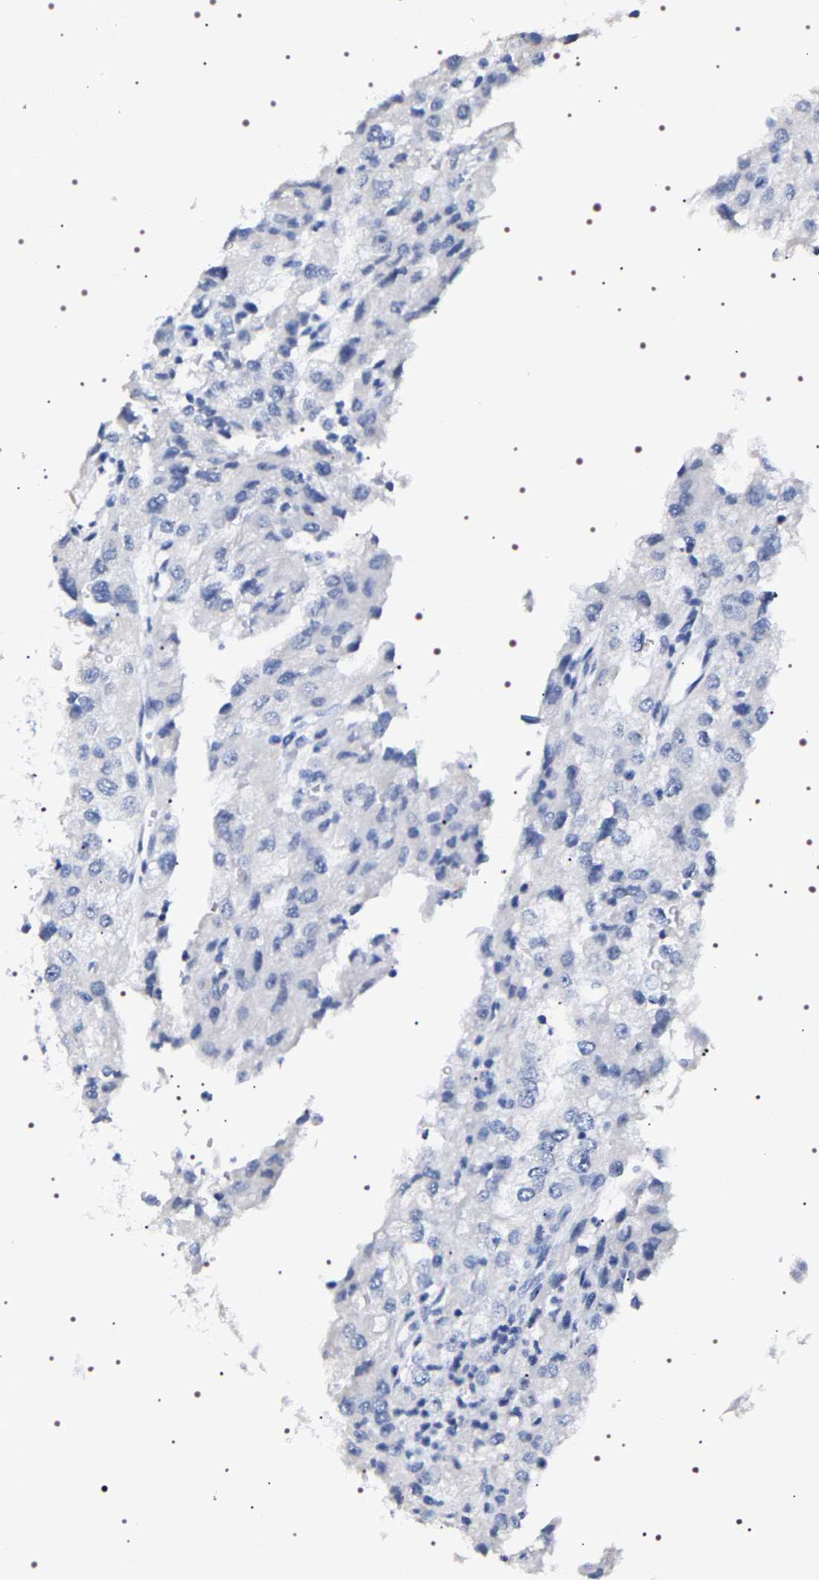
{"staining": {"intensity": "negative", "quantity": "none", "location": "none"}, "tissue": "renal cancer", "cell_type": "Tumor cells", "image_type": "cancer", "snomed": [{"axis": "morphology", "description": "Adenocarcinoma, NOS"}, {"axis": "topography", "description": "Kidney"}], "caption": "DAB (3,3'-diaminobenzidine) immunohistochemical staining of human adenocarcinoma (renal) displays no significant positivity in tumor cells.", "gene": "UBQLN3", "patient": {"sex": "female", "age": 54}}